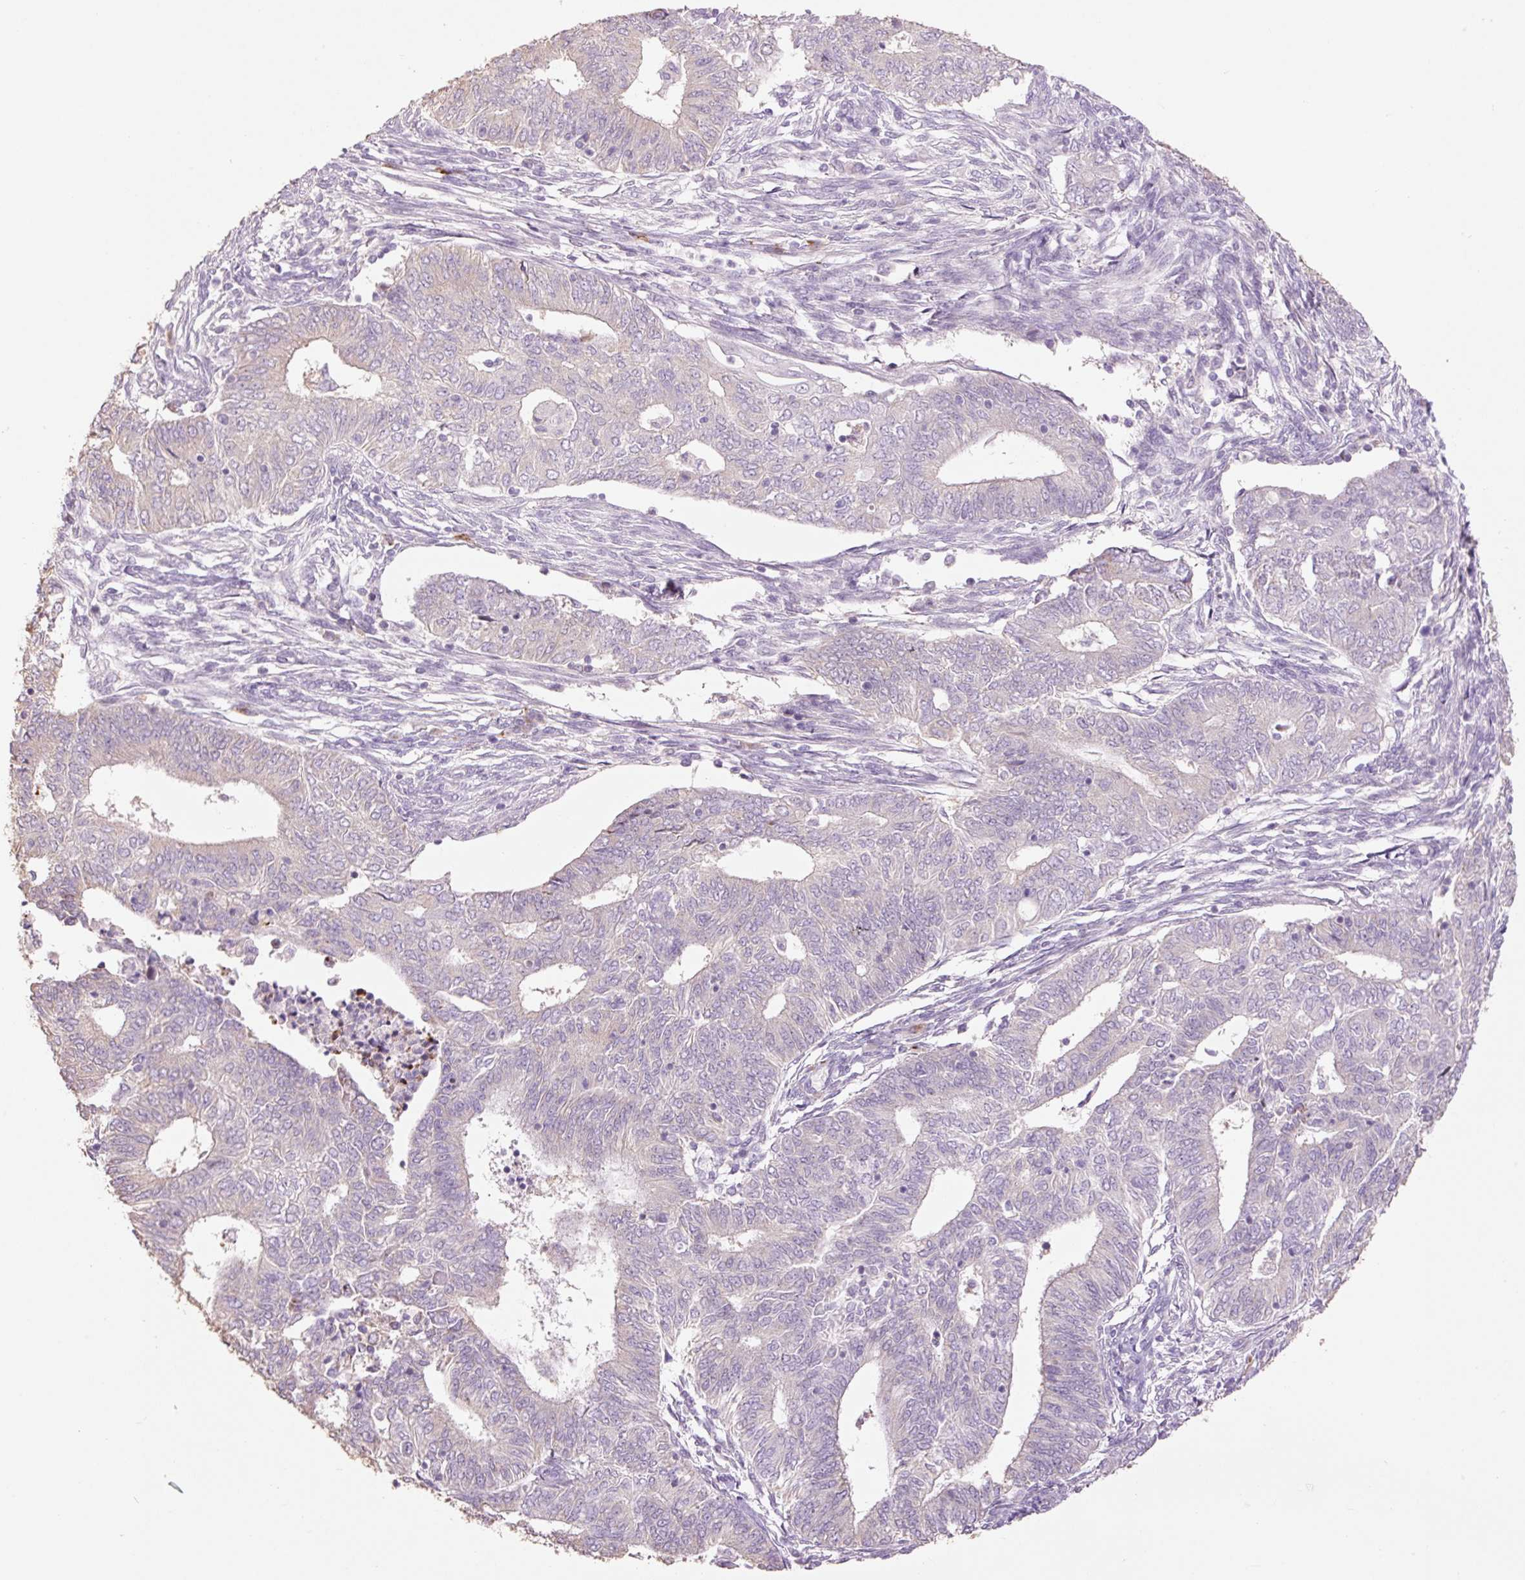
{"staining": {"intensity": "negative", "quantity": "none", "location": "none"}, "tissue": "endometrial cancer", "cell_type": "Tumor cells", "image_type": "cancer", "snomed": [{"axis": "morphology", "description": "Adenocarcinoma, NOS"}, {"axis": "topography", "description": "Endometrium"}], "caption": "Immunohistochemistry (IHC) photomicrograph of neoplastic tissue: human endometrial cancer (adenocarcinoma) stained with DAB reveals no significant protein staining in tumor cells.", "gene": "HAX1", "patient": {"sex": "female", "age": 62}}